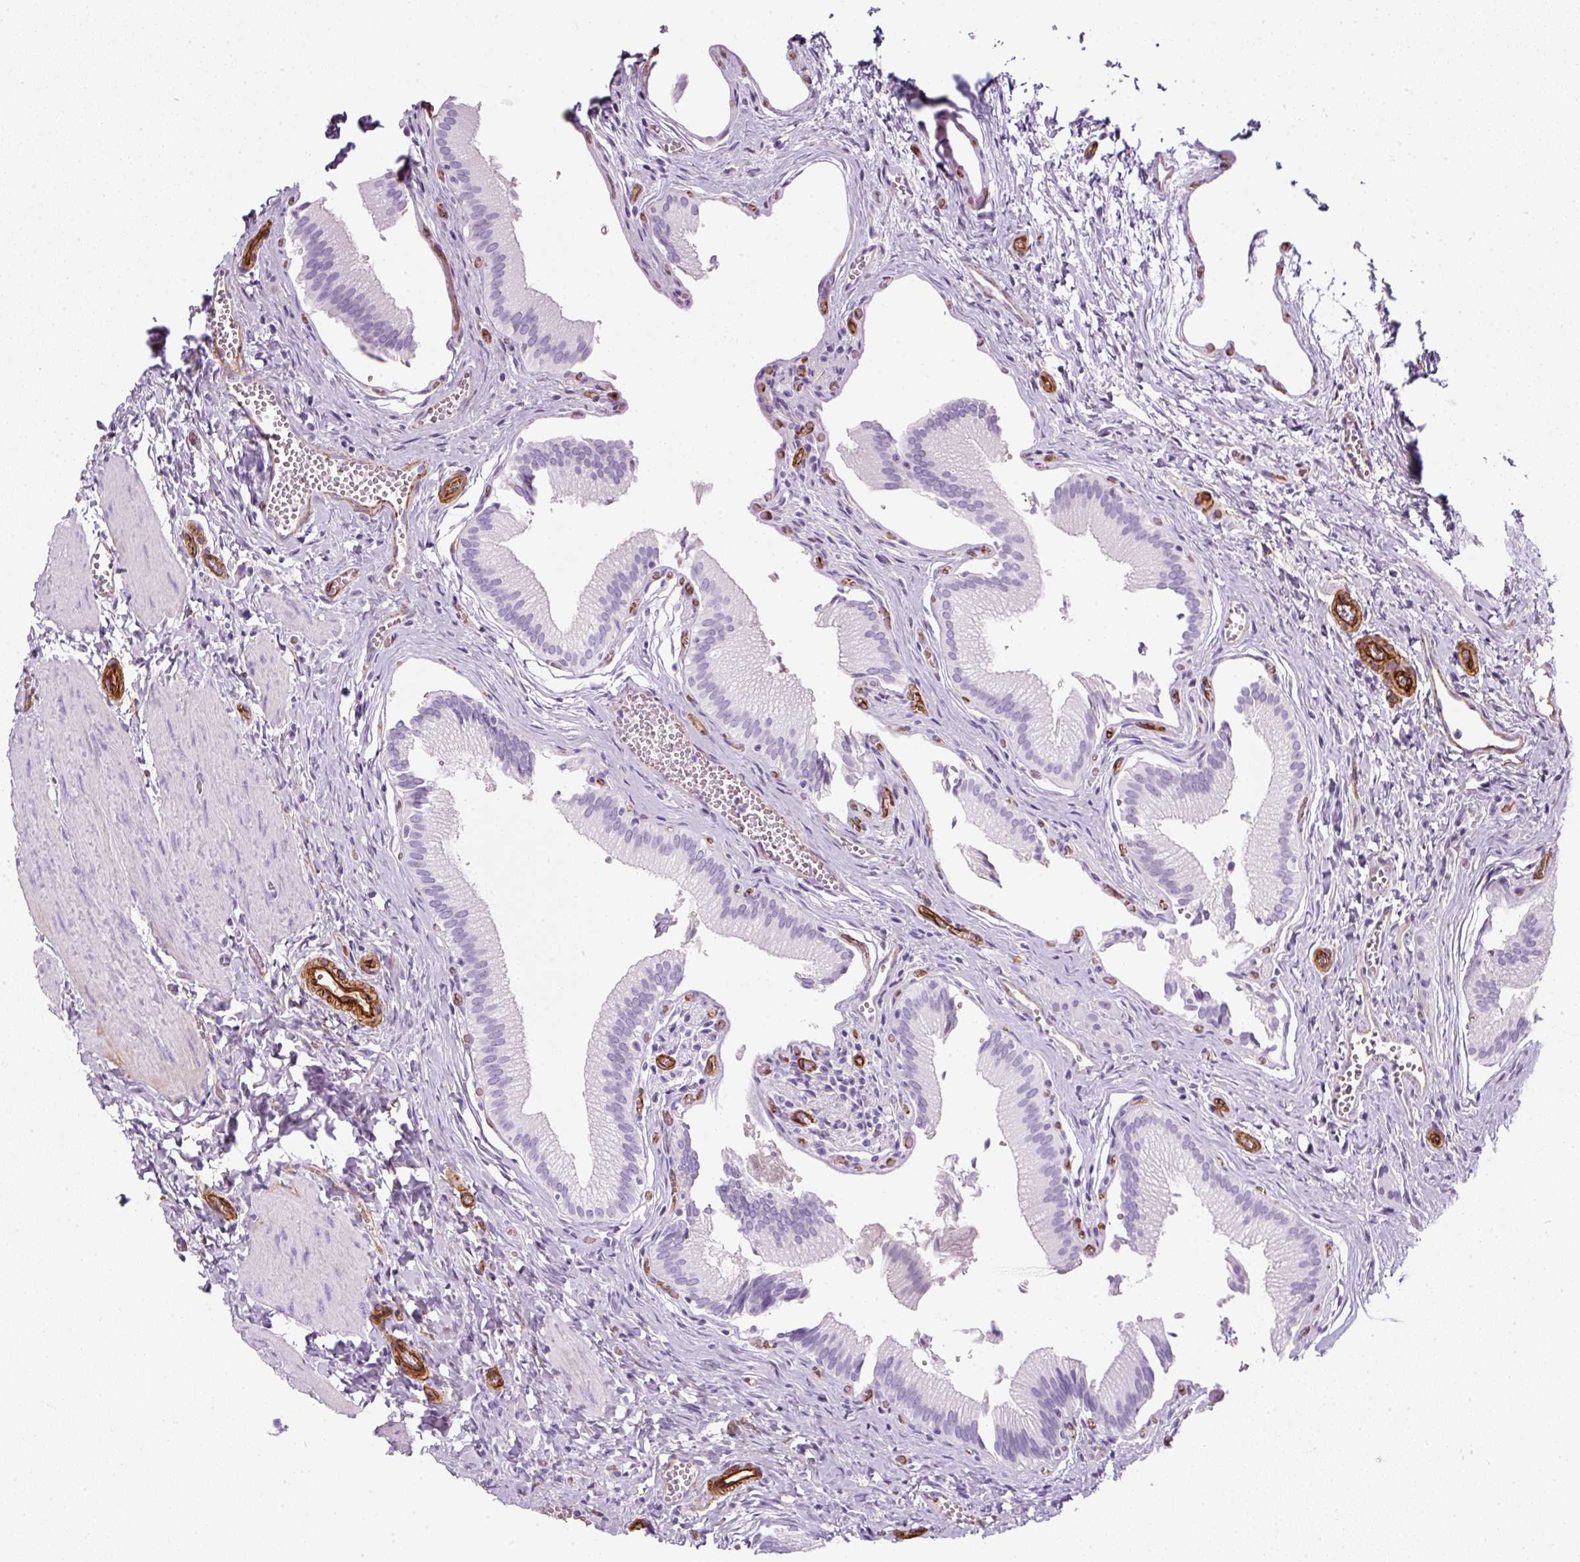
{"staining": {"intensity": "negative", "quantity": "none", "location": "none"}, "tissue": "gallbladder", "cell_type": "Glandular cells", "image_type": "normal", "snomed": [{"axis": "morphology", "description": "Normal tissue, NOS"}, {"axis": "topography", "description": "Gallbladder"}], "caption": "This is an IHC photomicrograph of normal gallbladder. There is no expression in glandular cells.", "gene": "CAVIN3", "patient": {"sex": "male", "age": 17}}